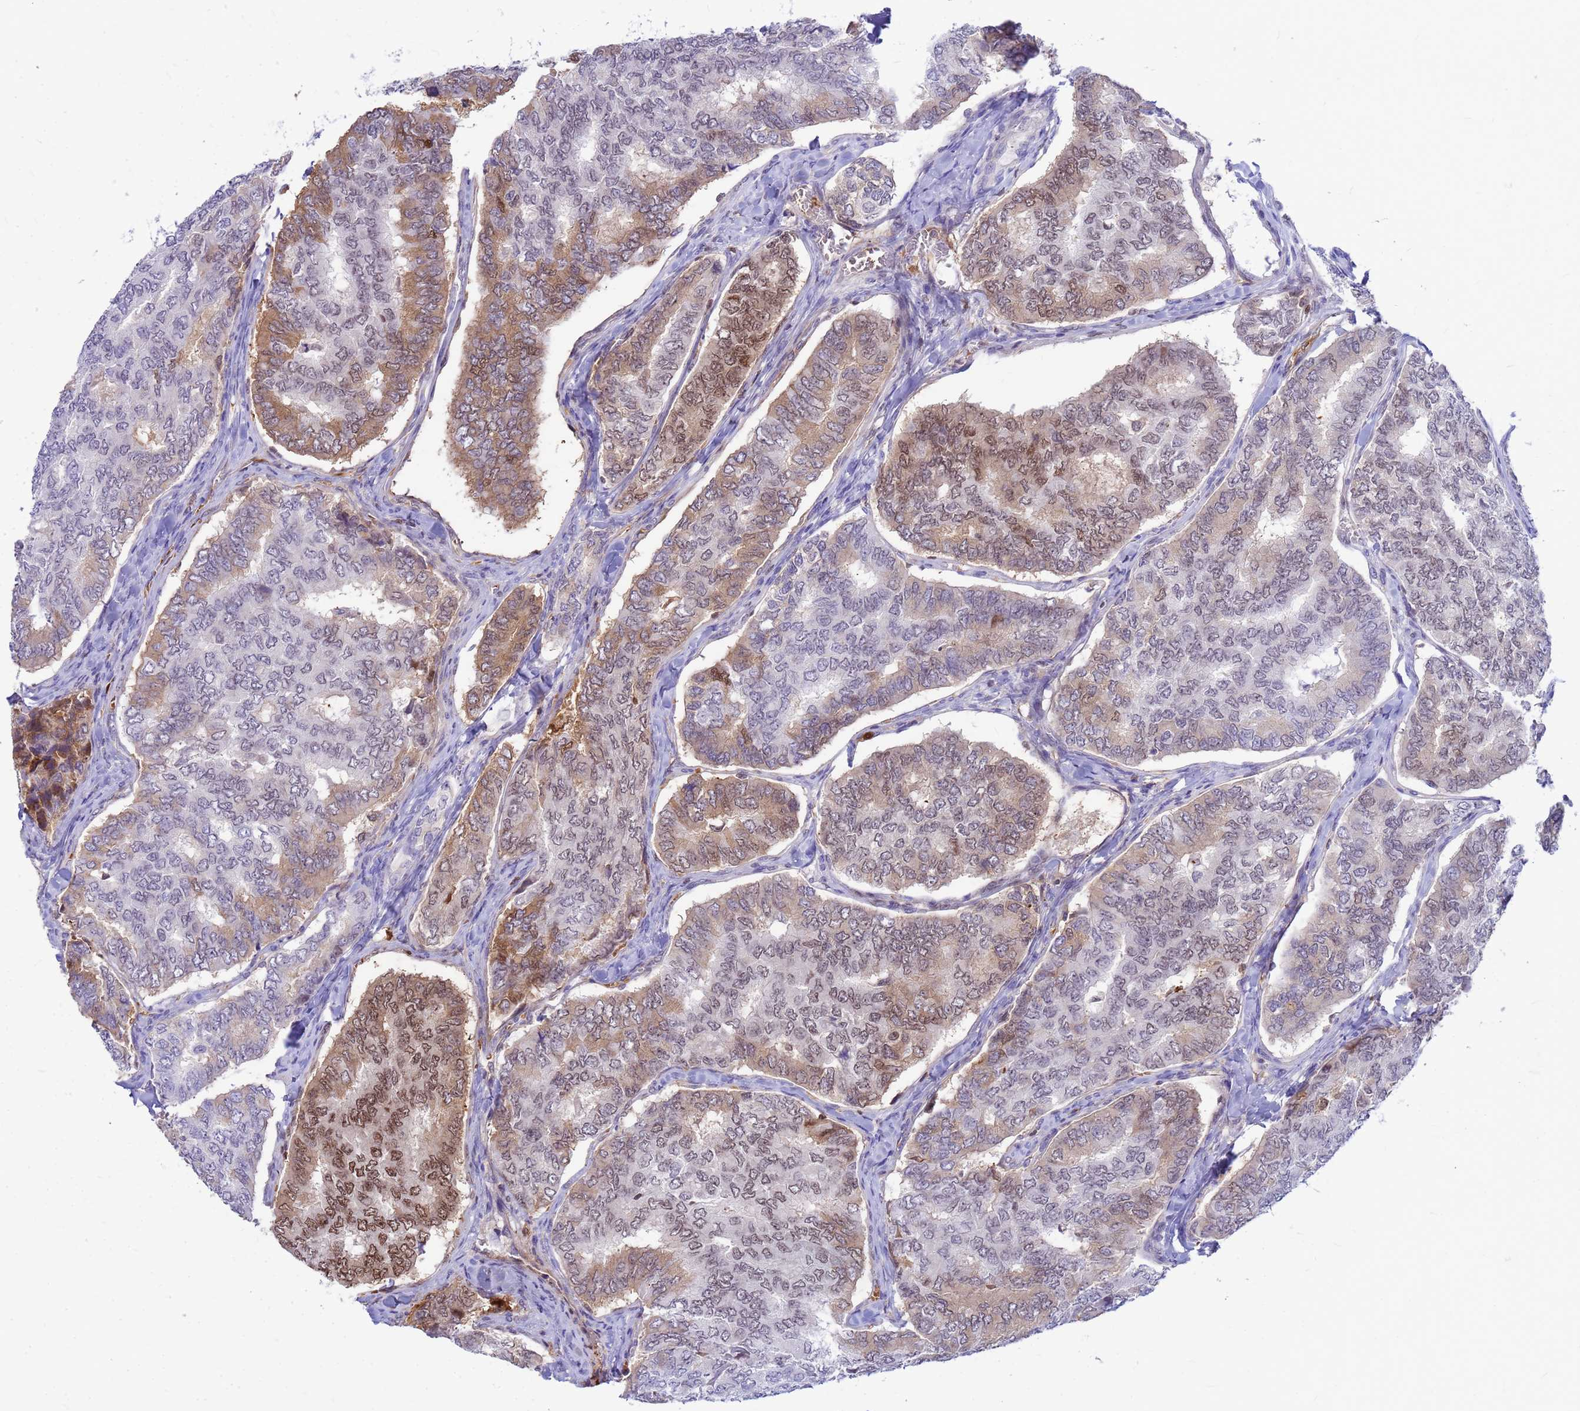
{"staining": {"intensity": "moderate", "quantity": "<25%", "location": "cytoplasmic/membranous,nuclear"}, "tissue": "thyroid cancer", "cell_type": "Tumor cells", "image_type": "cancer", "snomed": [{"axis": "morphology", "description": "Papillary adenocarcinoma, NOS"}, {"axis": "topography", "description": "Thyroid gland"}], "caption": "Human thyroid papillary adenocarcinoma stained with a brown dye displays moderate cytoplasmic/membranous and nuclear positive positivity in about <25% of tumor cells.", "gene": "ORM1", "patient": {"sex": "female", "age": 35}}